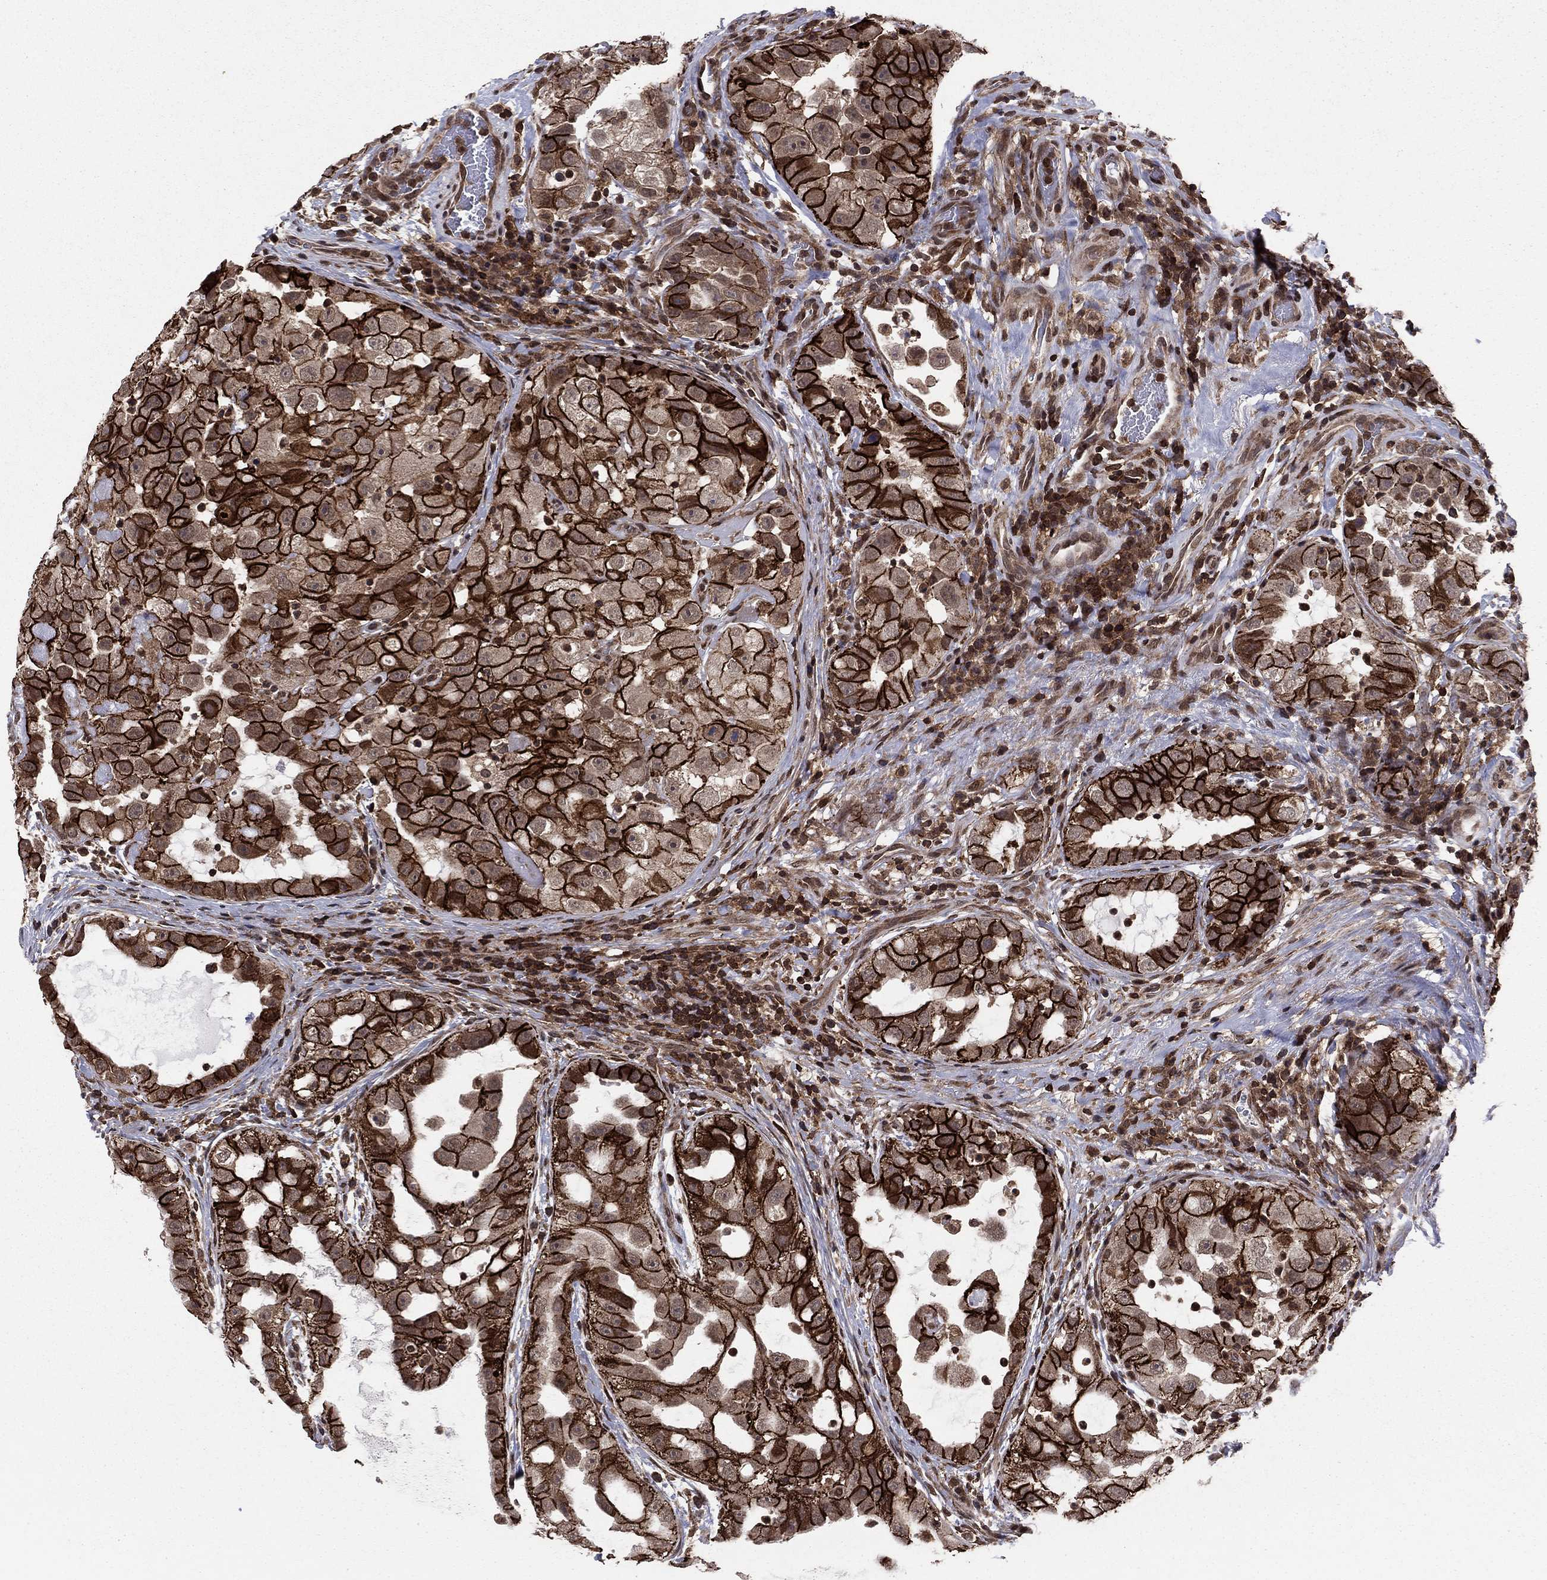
{"staining": {"intensity": "strong", "quantity": ">75%", "location": "cytoplasmic/membranous"}, "tissue": "urothelial cancer", "cell_type": "Tumor cells", "image_type": "cancer", "snomed": [{"axis": "morphology", "description": "Urothelial carcinoma, High grade"}, {"axis": "topography", "description": "Urinary bladder"}], "caption": "Immunohistochemical staining of urothelial cancer demonstrates high levels of strong cytoplasmic/membranous positivity in about >75% of tumor cells.", "gene": "SSX2IP", "patient": {"sex": "female", "age": 41}}